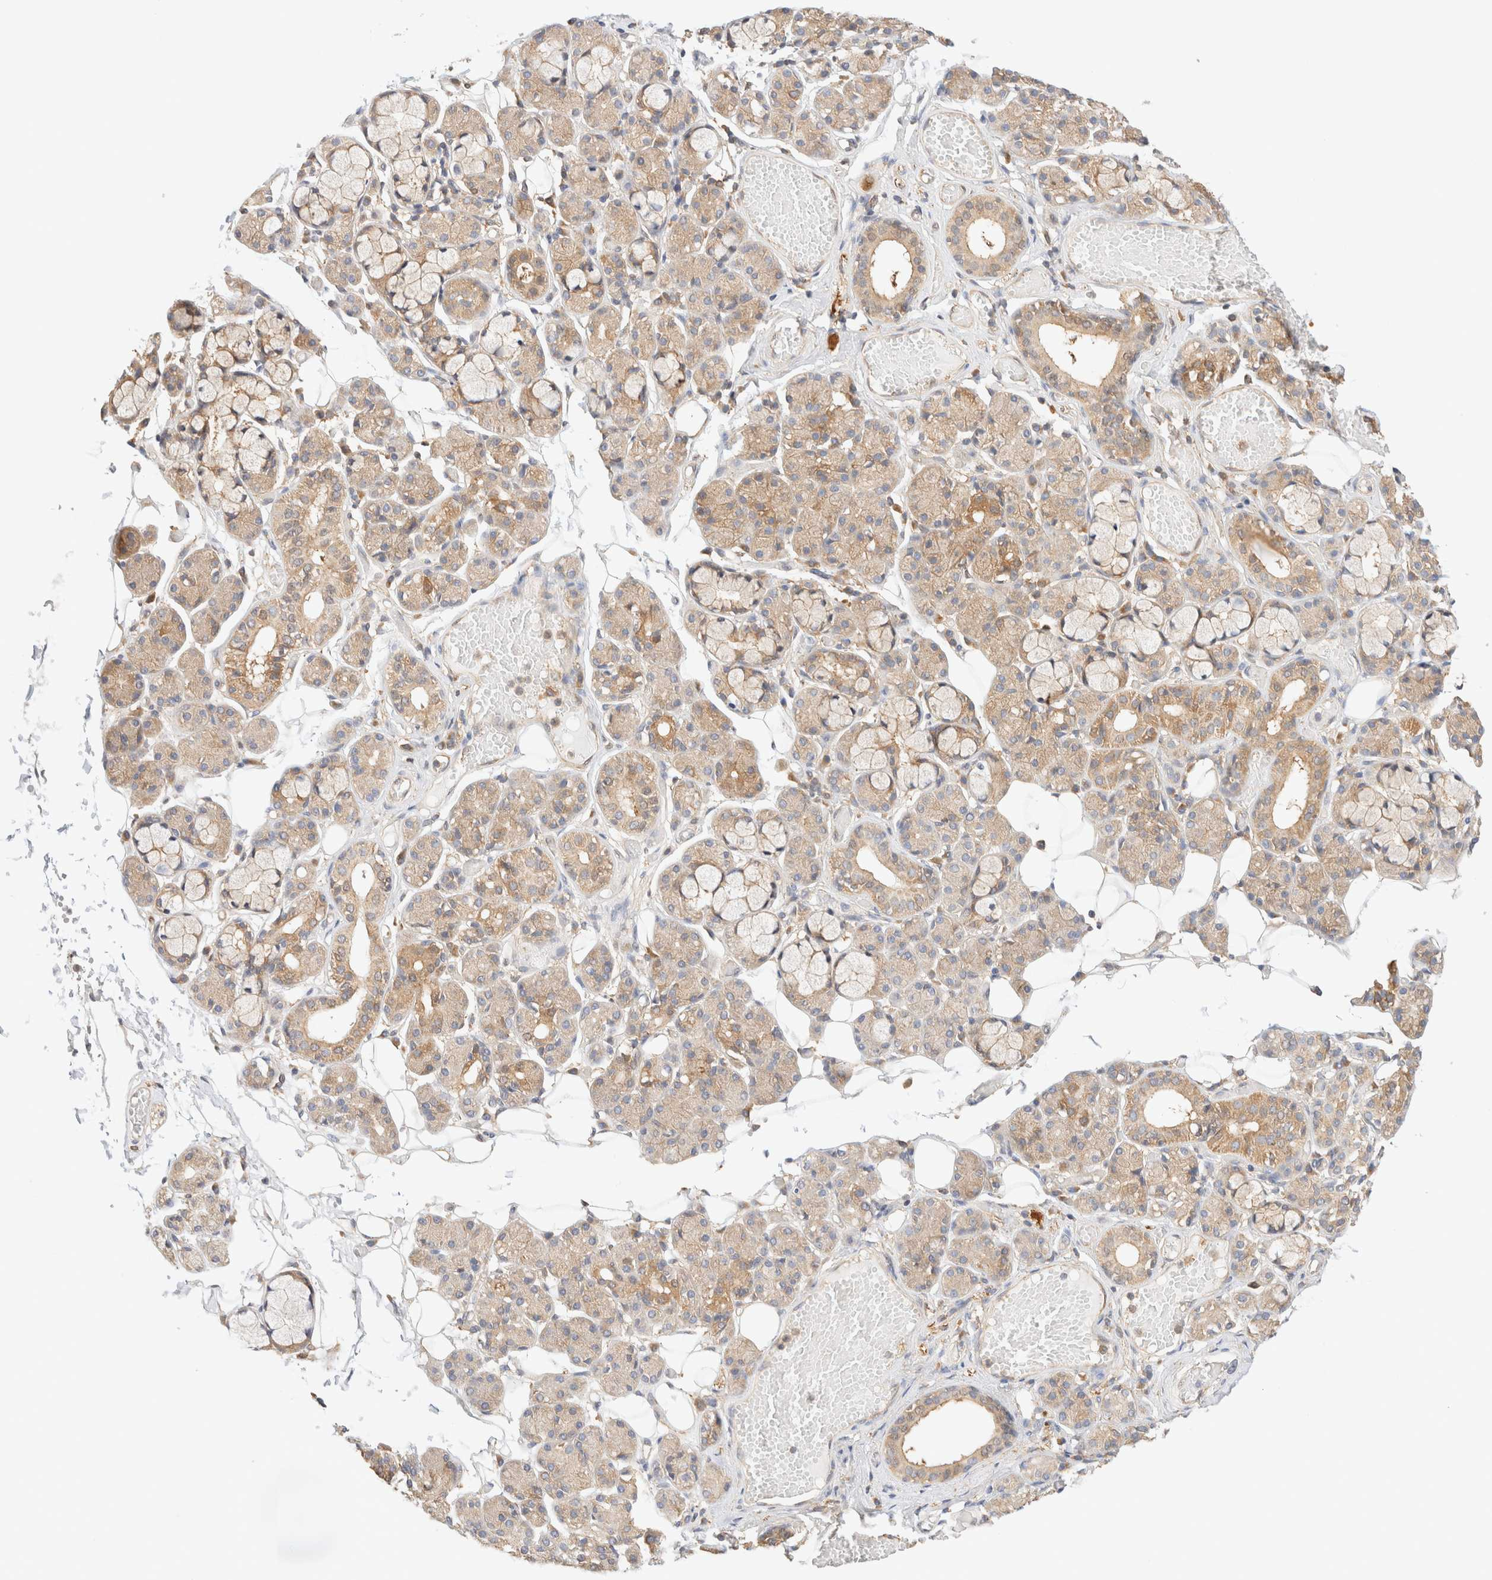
{"staining": {"intensity": "weak", "quantity": ">75%", "location": "cytoplasmic/membranous"}, "tissue": "salivary gland", "cell_type": "Glandular cells", "image_type": "normal", "snomed": [{"axis": "morphology", "description": "Normal tissue, NOS"}, {"axis": "topography", "description": "Salivary gland"}], "caption": "A brown stain highlights weak cytoplasmic/membranous positivity of a protein in glandular cells of normal human salivary gland. (IHC, brightfield microscopy, high magnification).", "gene": "RABEP1", "patient": {"sex": "male", "age": 63}}